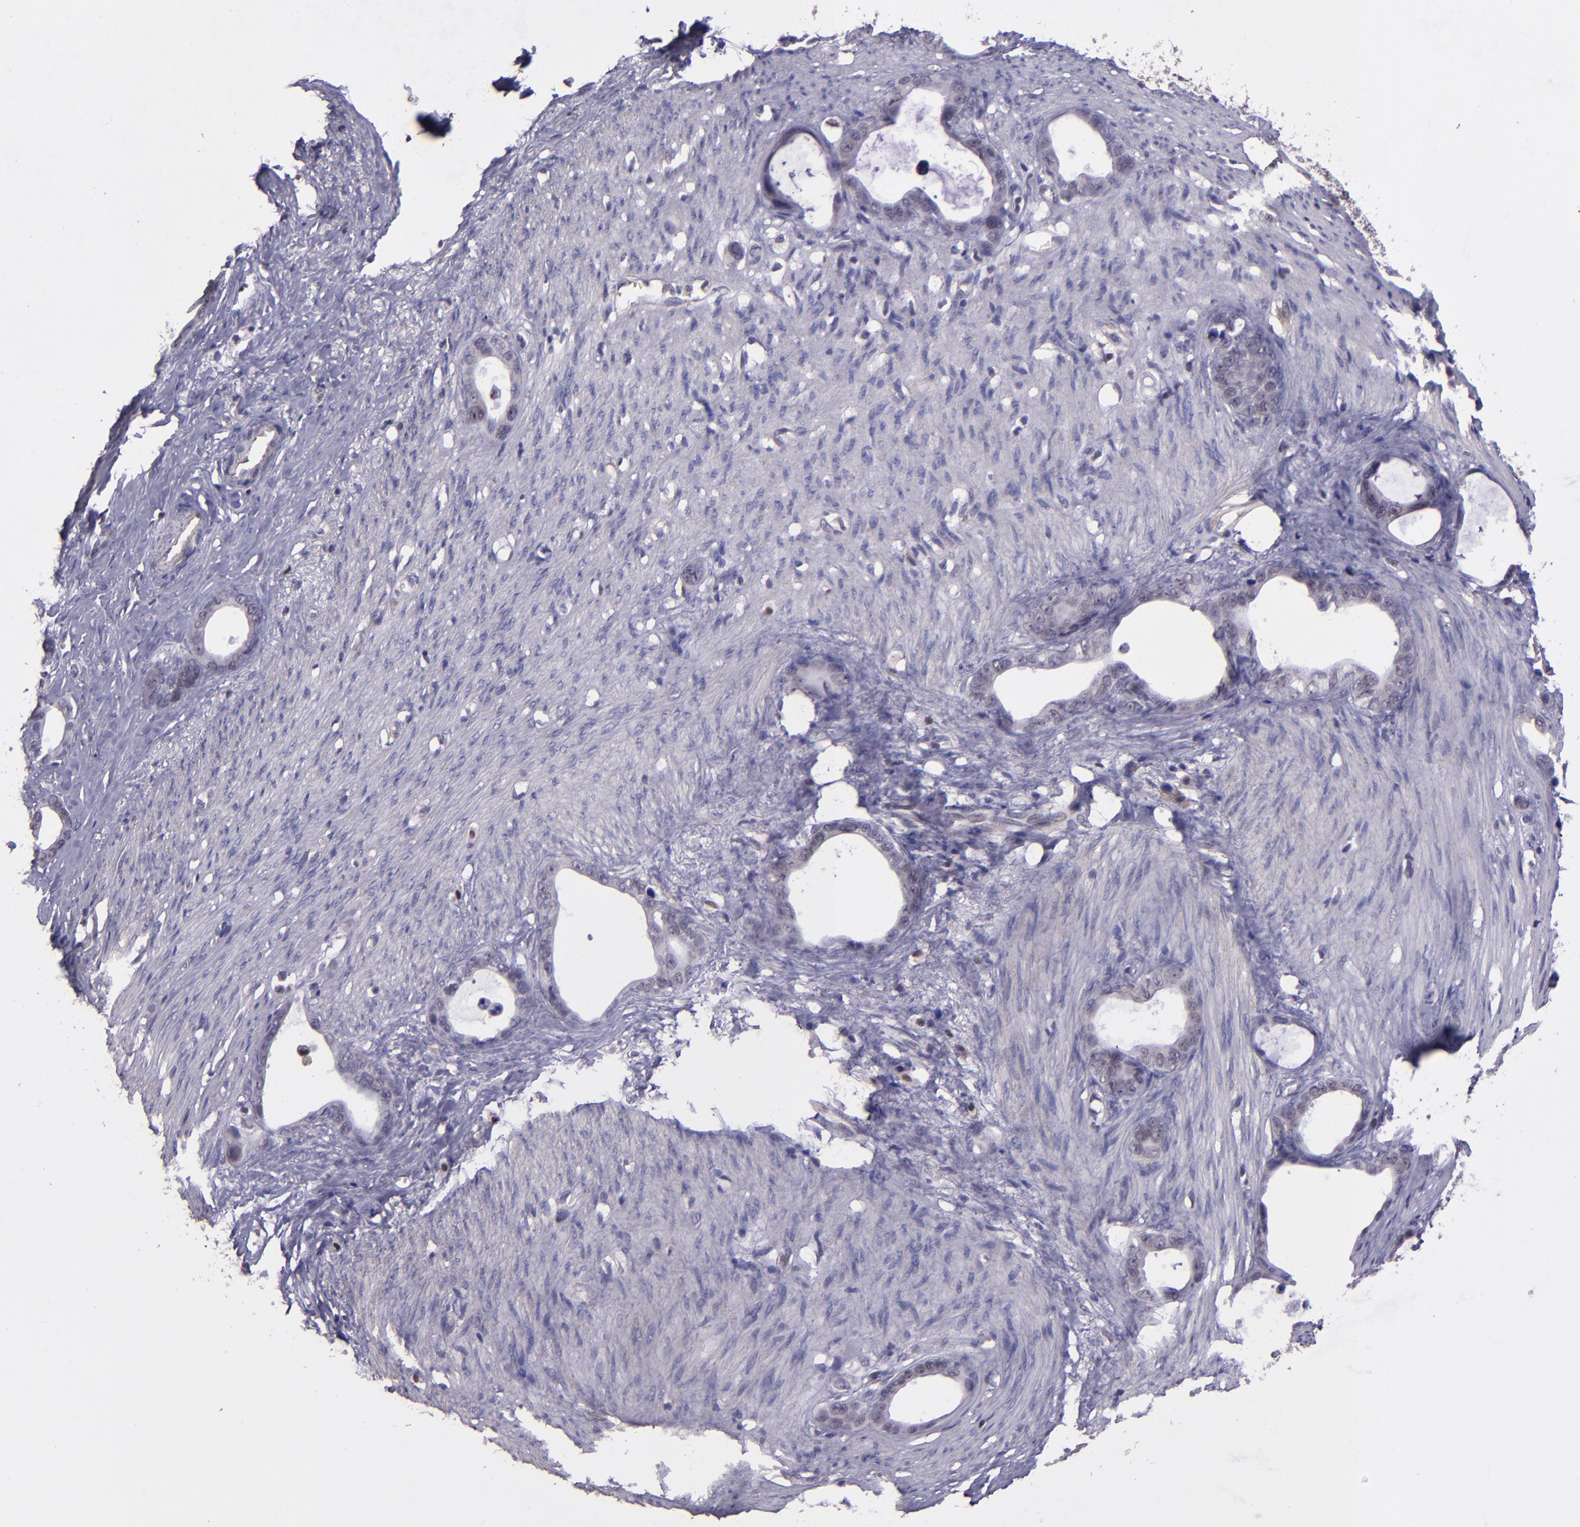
{"staining": {"intensity": "weak", "quantity": "<25%", "location": "nuclear"}, "tissue": "stomach cancer", "cell_type": "Tumor cells", "image_type": "cancer", "snomed": [{"axis": "morphology", "description": "Adenocarcinoma, NOS"}, {"axis": "topography", "description": "Stomach"}], "caption": "Tumor cells are negative for protein expression in human adenocarcinoma (stomach).", "gene": "ELF1", "patient": {"sex": "female", "age": 75}}